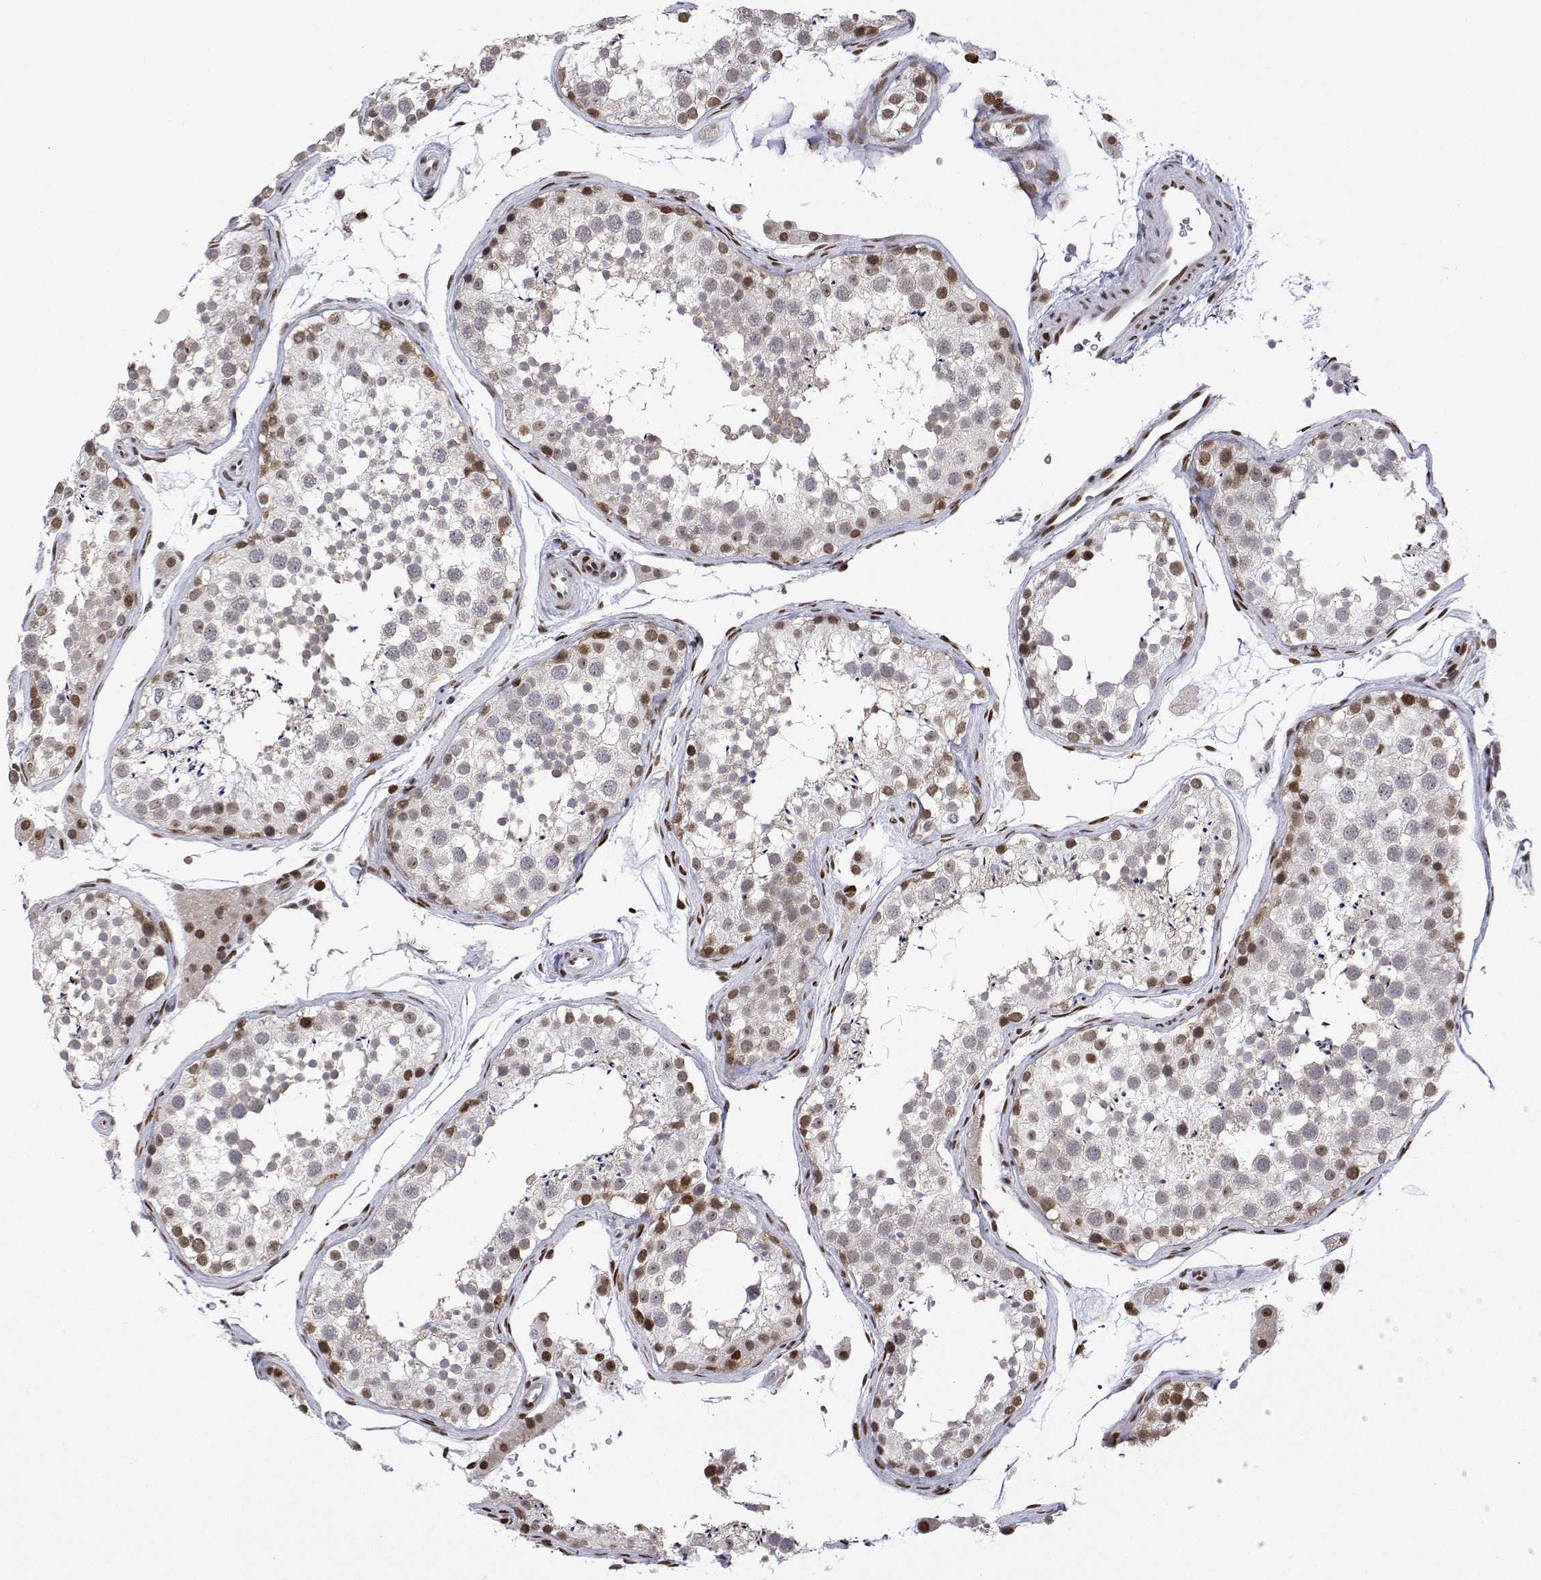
{"staining": {"intensity": "strong", "quantity": "<25%", "location": "nuclear"}, "tissue": "testis", "cell_type": "Cells in seminiferous ducts", "image_type": "normal", "snomed": [{"axis": "morphology", "description": "Normal tissue, NOS"}, {"axis": "topography", "description": "Testis"}], "caption": "Cells in seminiferous ducts show strong nuclear staining in about <25% of cells in benign testis. (IHC, brightfield microscopy, high magnification).", "gene": "XPC", "patient": {"sex": "male", "age": 41}}